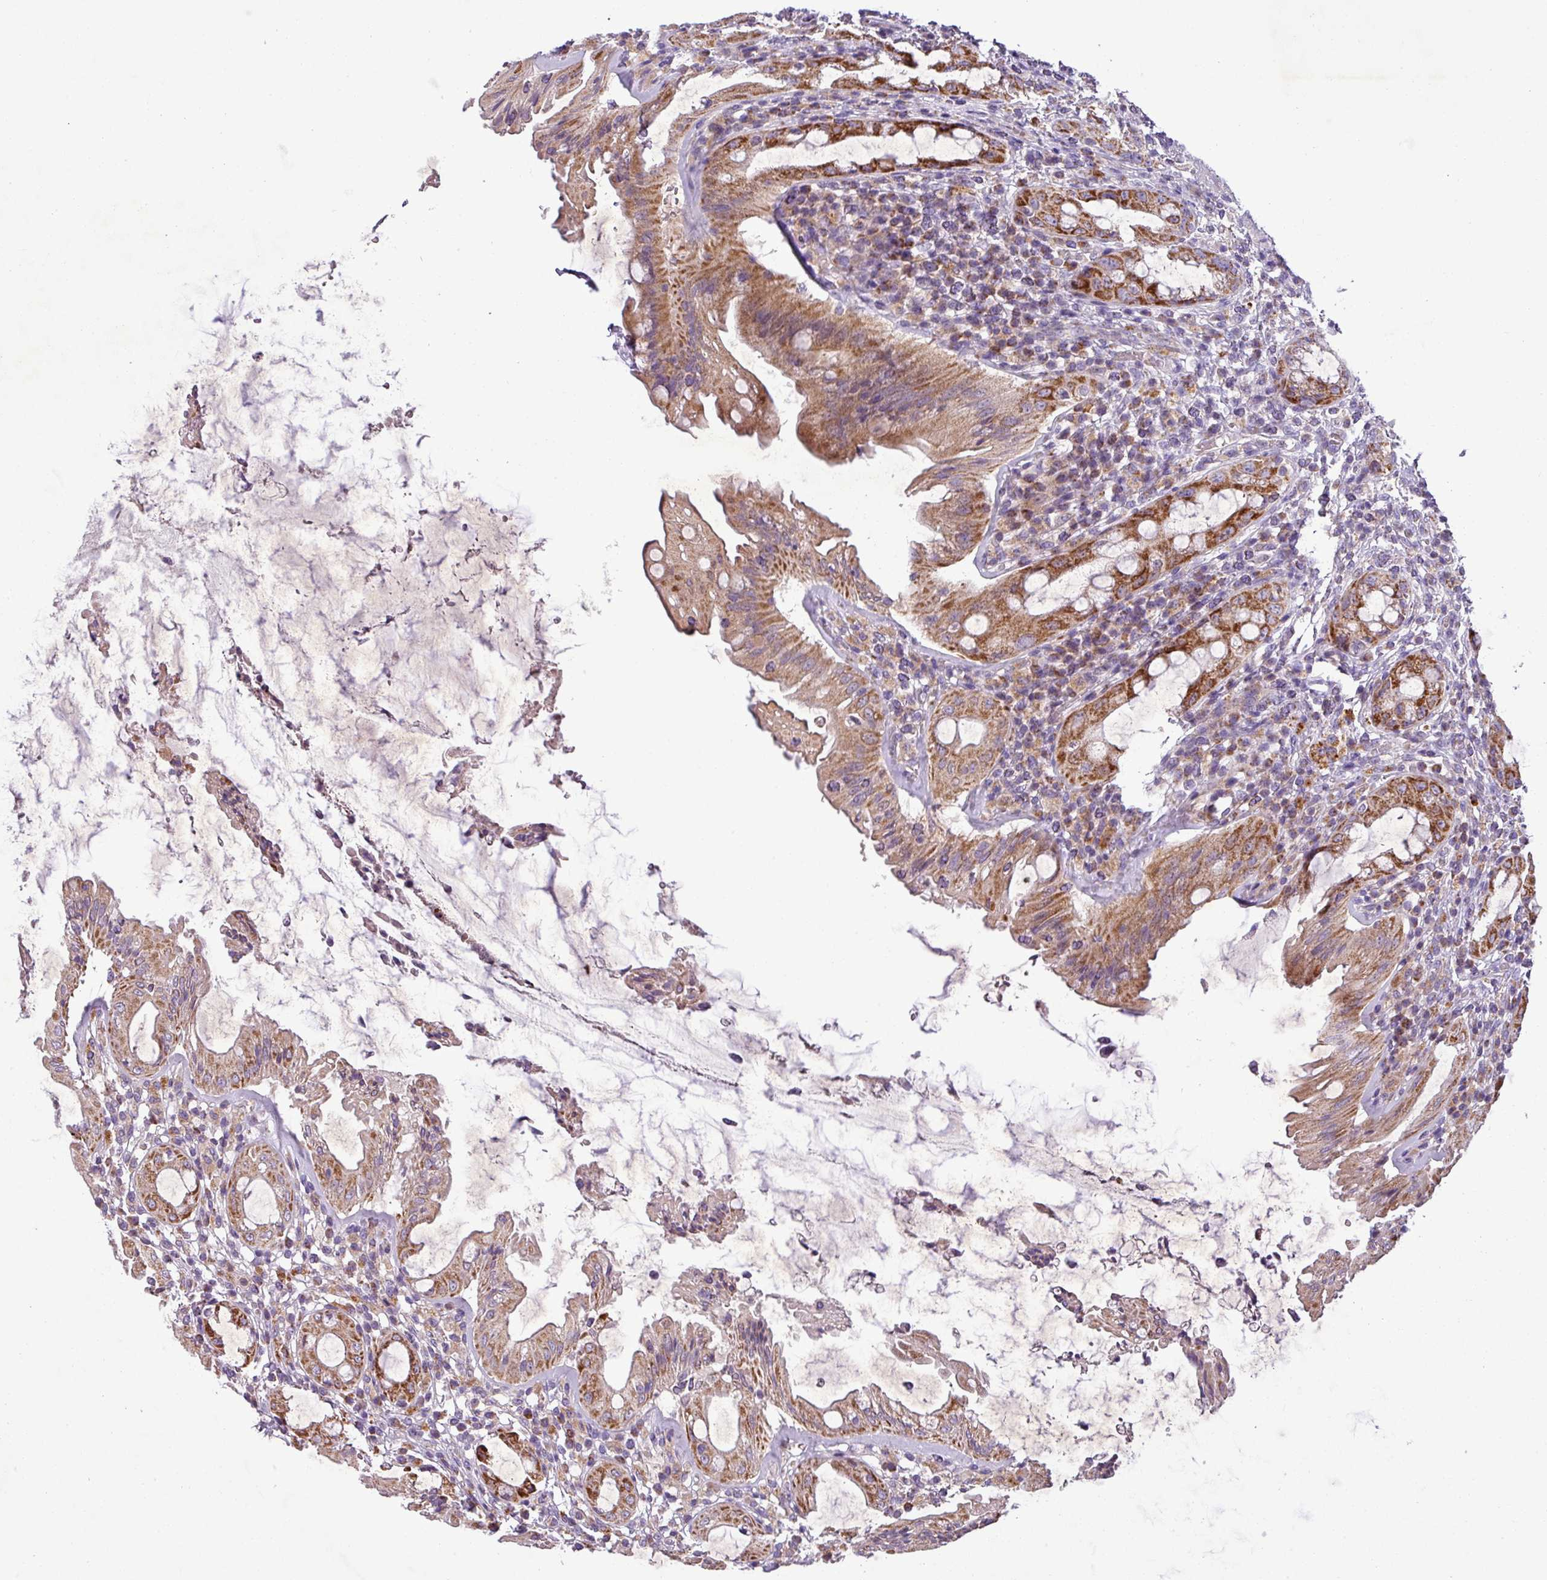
{"staining": {"intensity": "moderate", "quantity": ">75%", "location": "cytoplasmic/membranous"}, "tissue": "rectum", "cell_type": "Glandular cells", "image_type": "normal", "snomed": [{"axis": "morphology", "description": "Normal tissue, NOS"}, {"axis": "topography", "description": "Rectum"}], "caption": "Rectum was stained to show a protein in brown. There is medium levels of moderate cytoplasmic/membranous staining in approximately >75% of glandular cells. The protein of interest is stained brown, and the nuclei are stained in blue (DAB IHC with brightfield microscopy, high magnification).", "gene": "PNMA6A", "patient": {"sex": "female", "age": 57}}